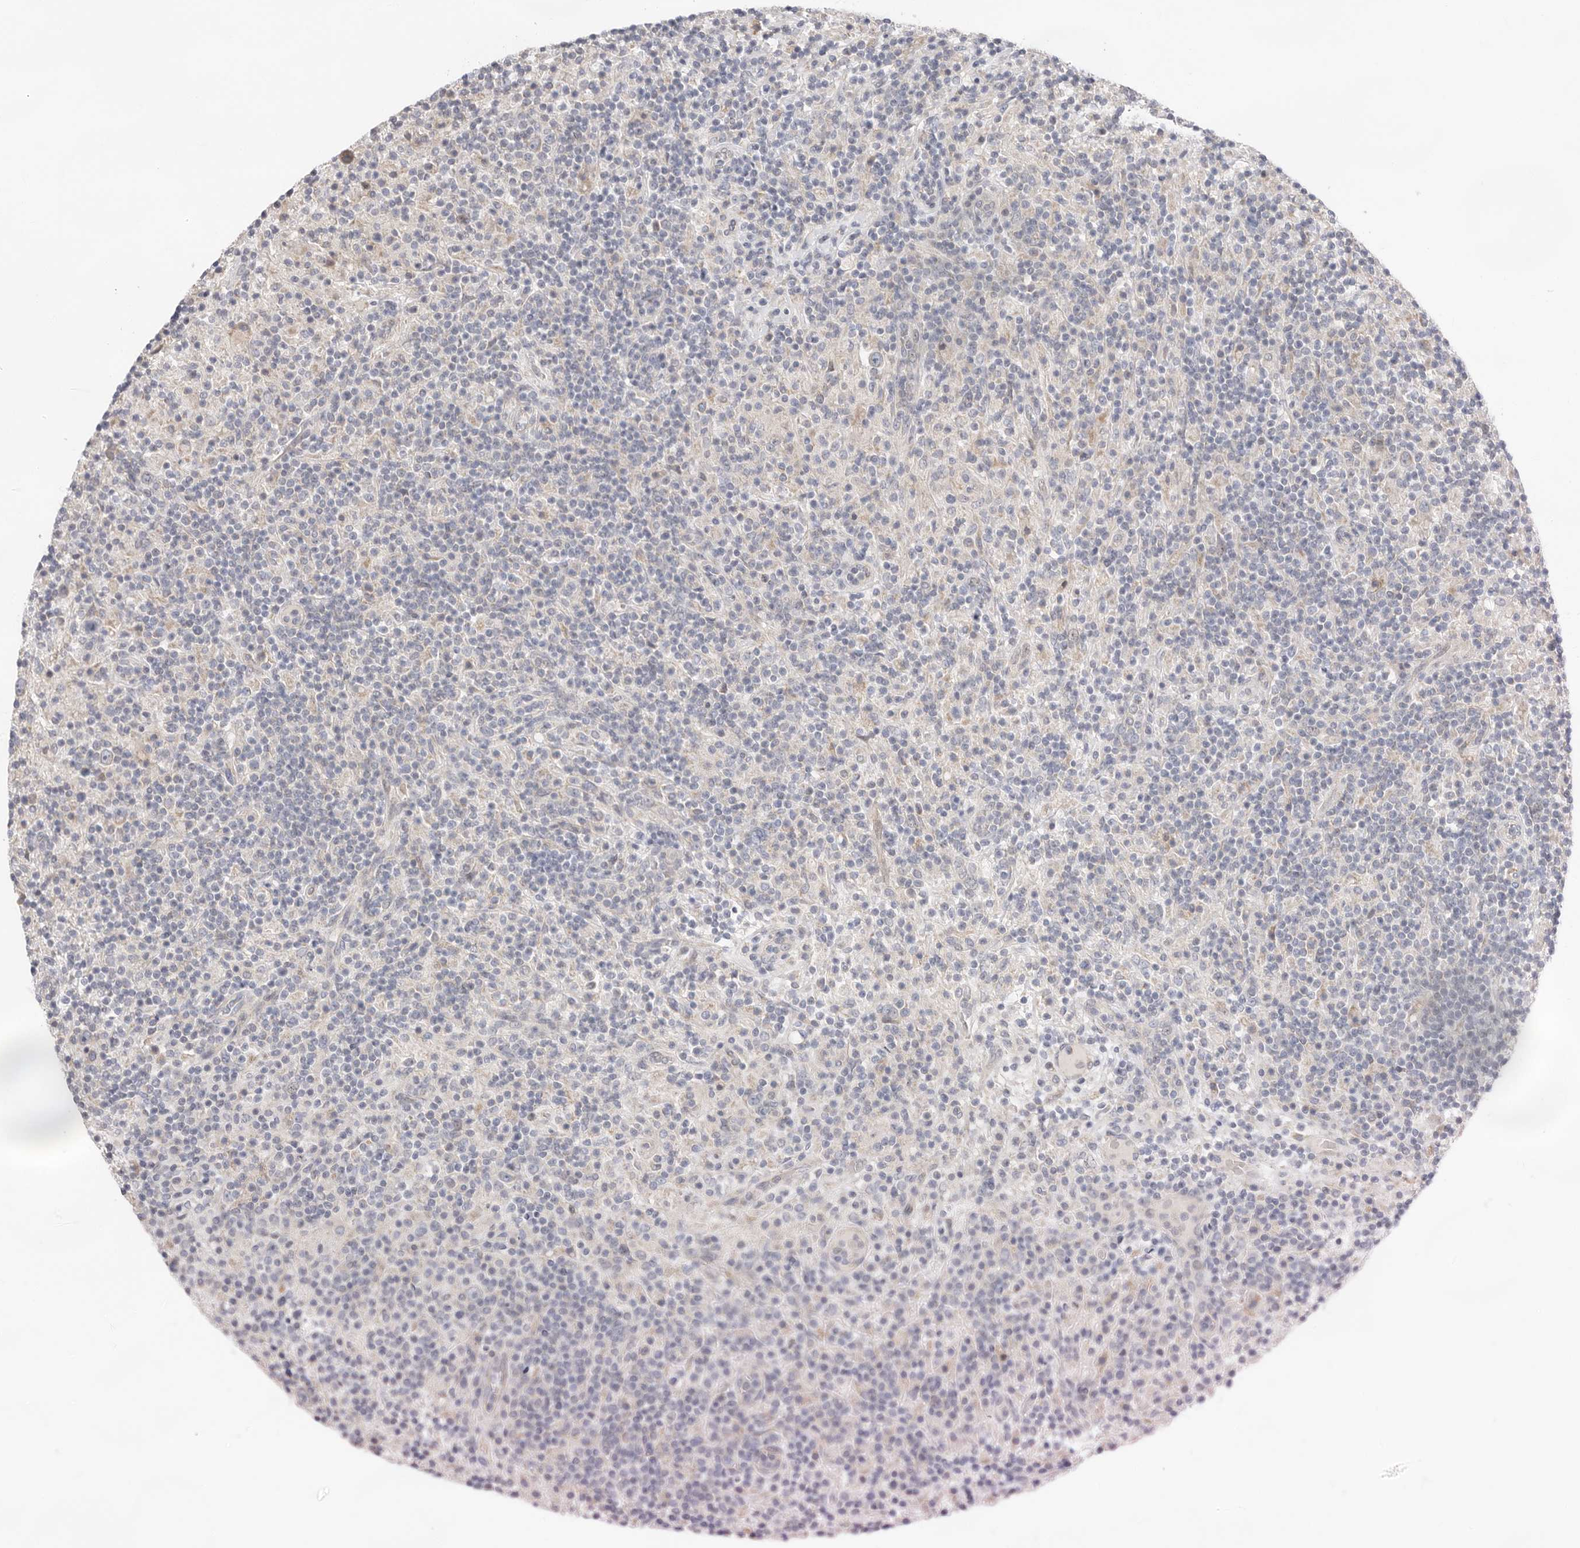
{"staining": {"intensity": "negative", "quantity": "none", "location": "none"}, "tissue": "lymphoma", "cell_type": "Tumor cells", "image_type": "cancer", "snomed": [{"axis": "morphology", "description": "Hodgkin's disease, NOS"}, {"axis": "topography", "description": "Lymph node"}], "caption": "Immunohistochemistry photomicrograph of neoplastic tissue: human Hodgkin's disease stained with DAB (3,3'-diaminobenzidine) reveals no significant protein expression in tumor cells.", "gene": "USH1C", "patient": {"sex": "male", "age": 70}}